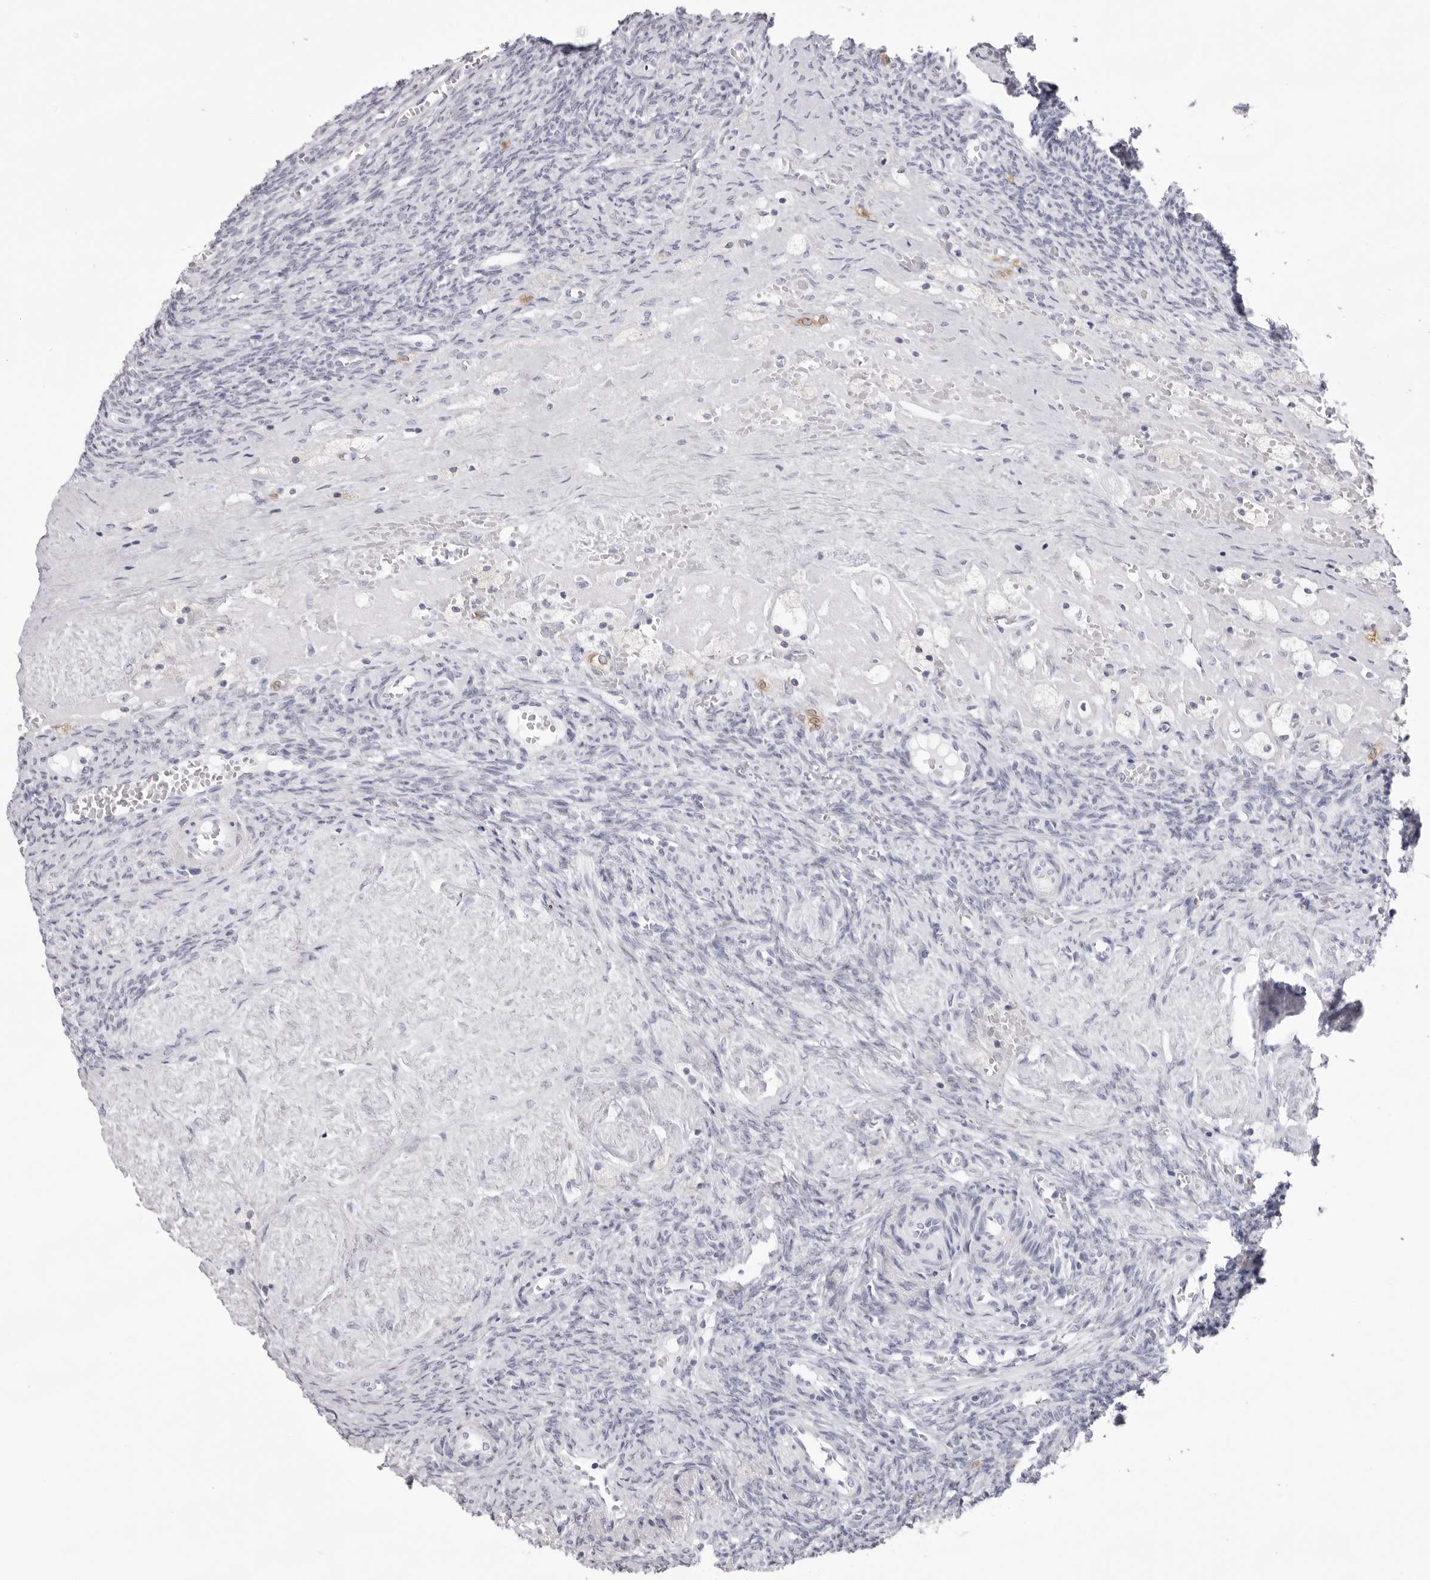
{"staining": {"intensity": "moderate", "quantity": ">75%", "location": "cytoplasmic/membranous"}, "tissue": "ovary", "cell_type": "Follicle cells", "image_type": "normal", "snomed": [{"axis": "morphology", "description": "Normal tissue, NOS"}, {"axis": "topography", "description": "Ovary"}], "caption": "Moderate cytoplasmic/membranous expression for a protein is present in about >75% of follicle cells of normal ovary using immunohistochemistry.", "gene": "SMIM2", "patient": {"sex": "female", "age": 41}}